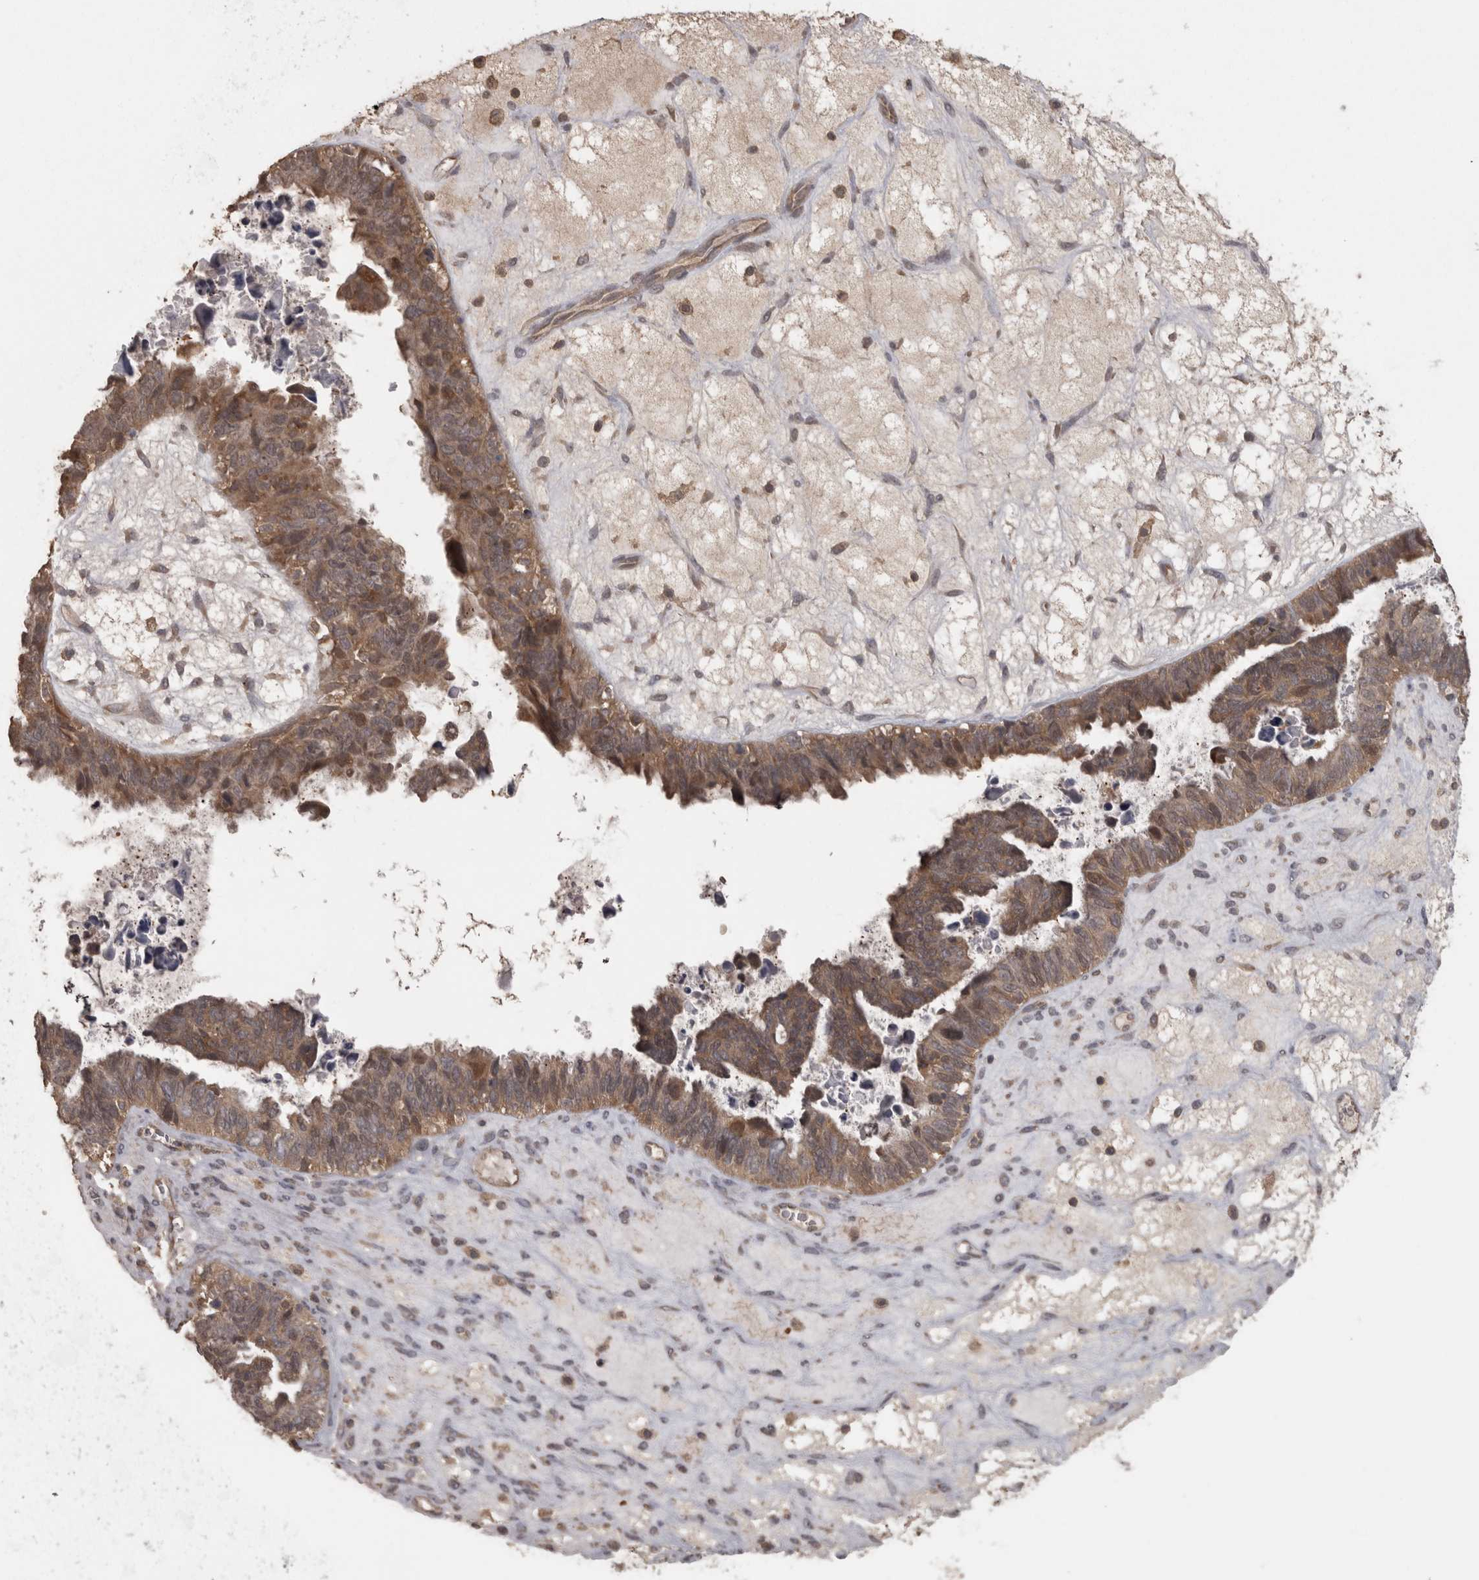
{"staining": {"intensity": "moderate", "quantity": ">75%", "location": "cytoplasmic/membranous"}, "tissue": "ovarian cancer", "cell_type": "Tumor cells", "image_type": "cancer", "snomed": [{"axis": "morphology", "description": "Cystadenocarcinoma, serous, NOS"}, {"axis": "topography", "description": "Ovary"}], "caption": "Immunohistochemistry (DAB) staining of ovarian cancer (serous cystadenocarcinoma) reveals moderate cytoplasmic/membranous protein expression in about >75% of tumor cells.", "gene": "MICU3", "patient": {"sex": "female", "age": 79}}